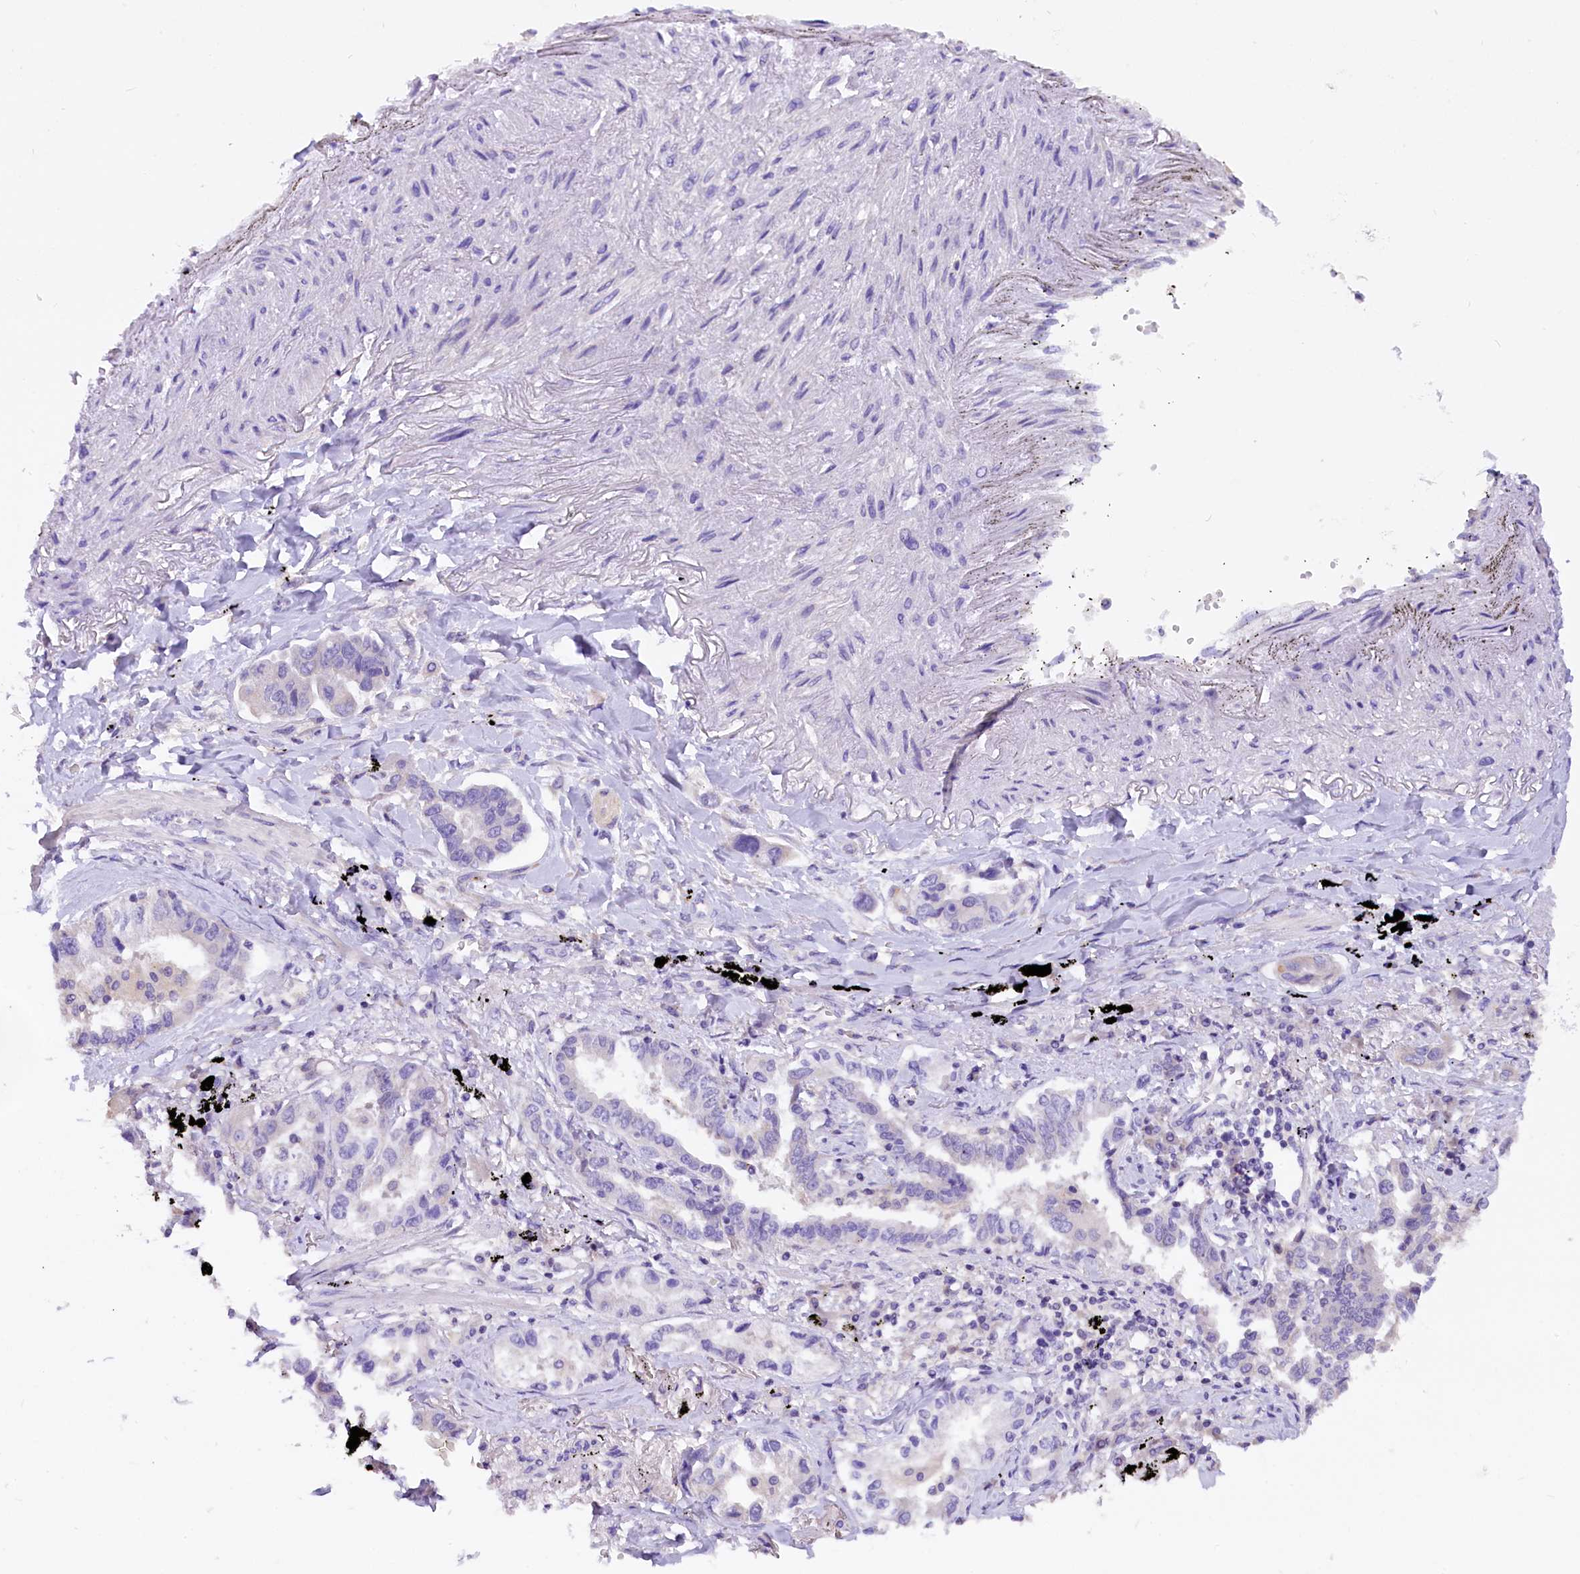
{"staining": {"intensity": "negative", "quantity": "none", "location": "none"}, "tissue": "lung cancer", "cell_type": "Tumor cells", "image_type": "cancer", "snomed": [{"axis": "morphology", "description": "Adenocarcinoma, NOS"}, {"axis": "topography", "description": "Lung"}], "caption": "There is no significant staining in tumor cells of adenocarcinoma (lung).", "gene": "AP3B2", "patient": {"sex": "male", "age": 67}}